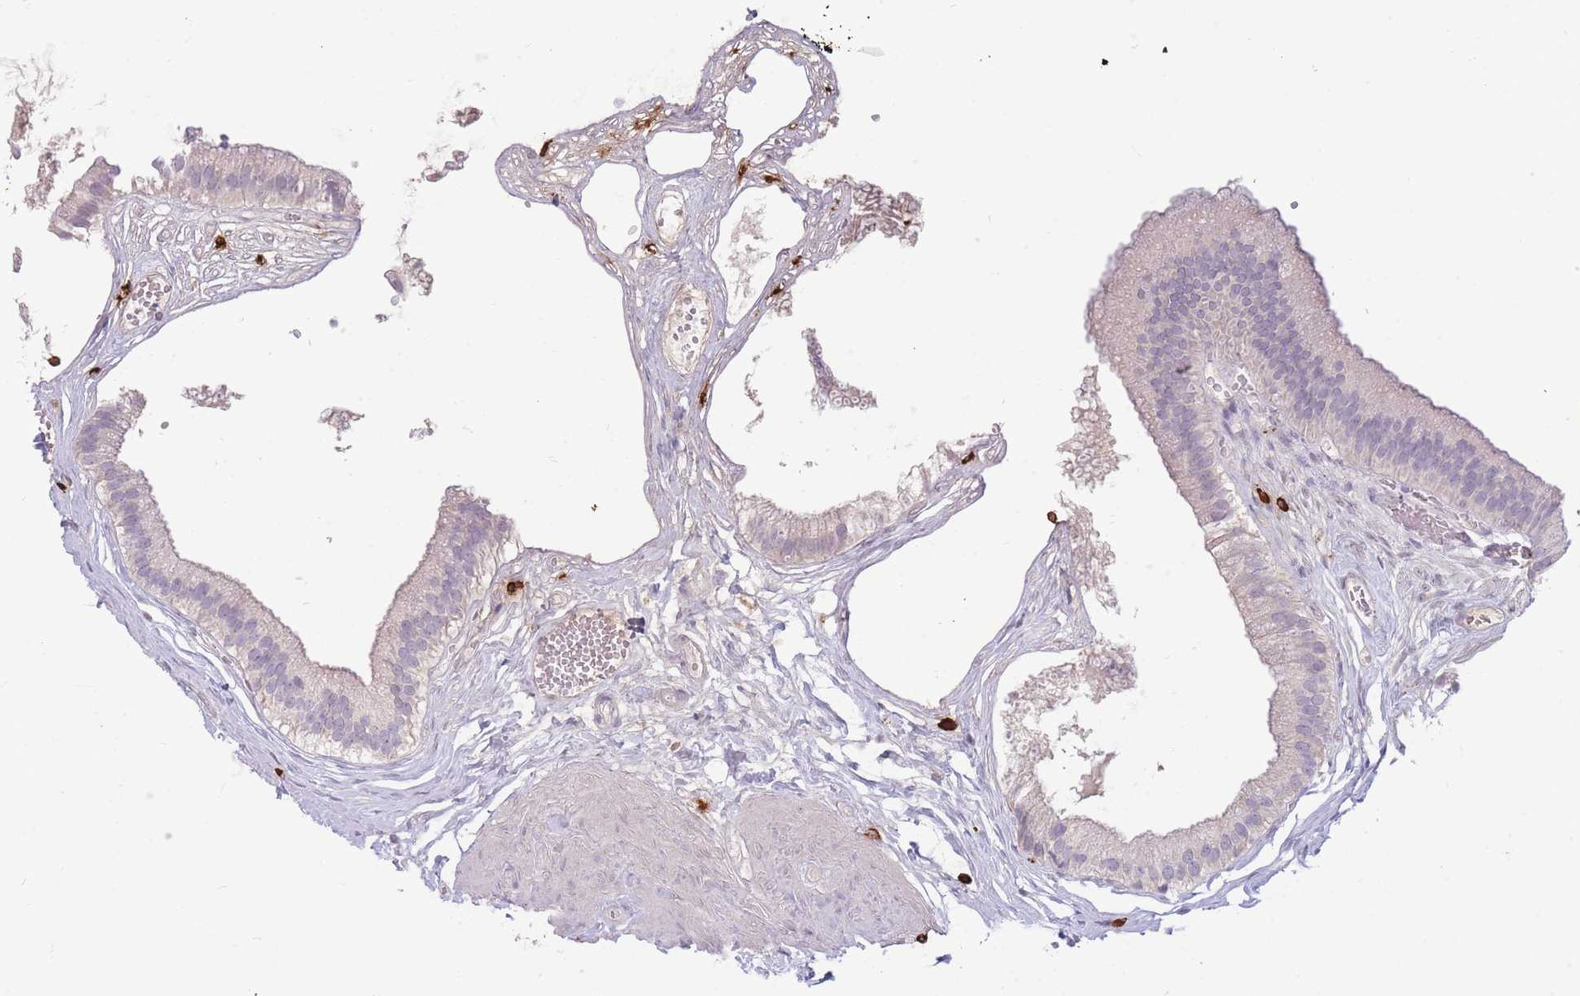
{"staining": {"intensity": "negative", "quantity": "none", "location": "none"}, "tissue": "gallbladder", "cell_type": "Glandular cells", "image_type": "normal", "snomed": [{"axis": "morphology", "description": "Normal tissue, NOS"}, {"axis": "topography", "description": "Gallbladder"}], "caption": "IHC of benign human gallbladder displays no expression in glandular cells.", "gene": "TPSD1", "patient": {"sex": "female", "age": 54}}